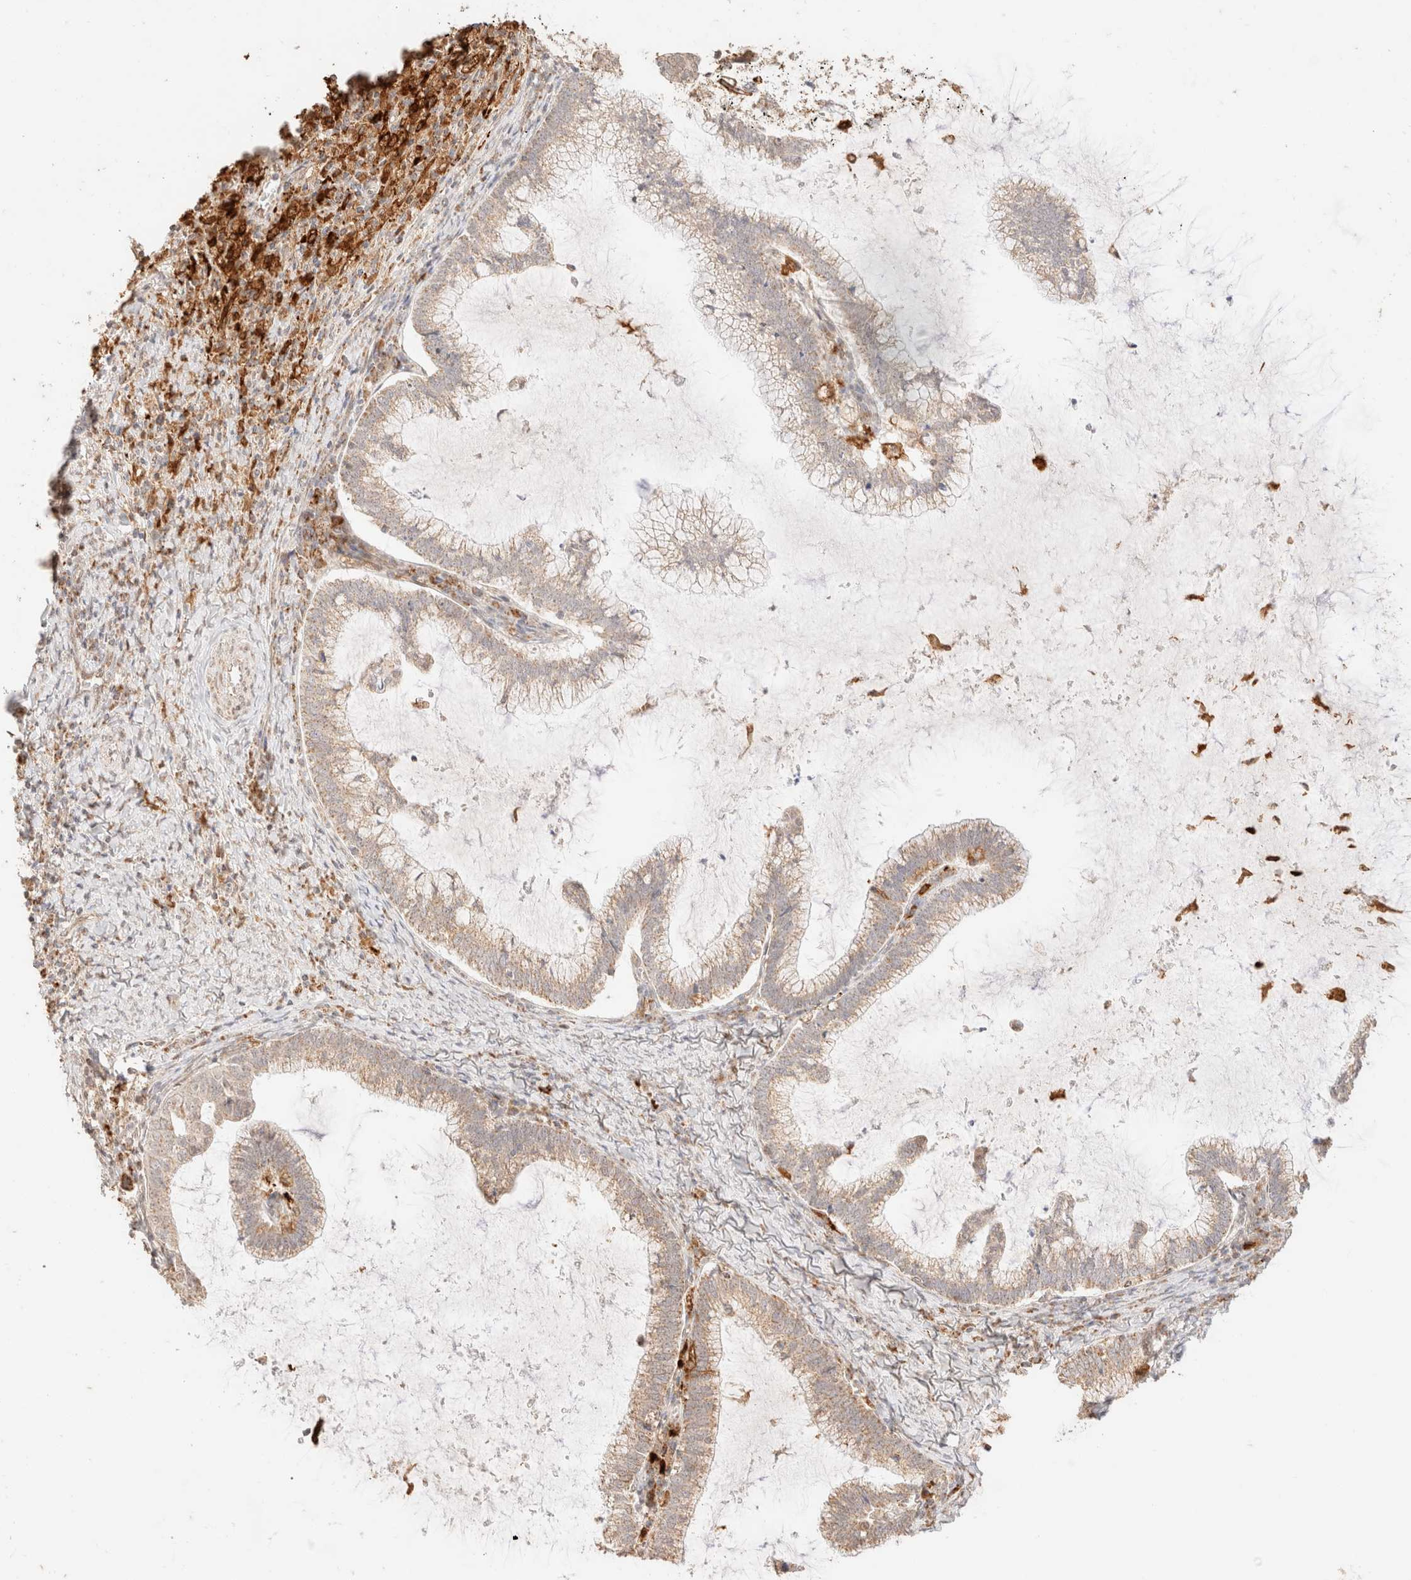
{"staining": {"intensity": "weak", "quantity": ">75%", "location": "cytoplasmic/membranous"}, "tissue": "cervical cancer", "cell_type": "Tumor cells", "image_type": "cancer", "snomed": [{"axis": "morphology", "description": "Adenocarcinoma, NOS"}, {"axis": "topography", "description": "Cervix"}], "caption": "Adenocarcinoma (cervical) stained with a brown dye displays weak cytoplasmic/membranous positive positivity in about >75% of tumor cells.", "gene": "TACO1", "patient": {"sex": "female", "age": 36}}